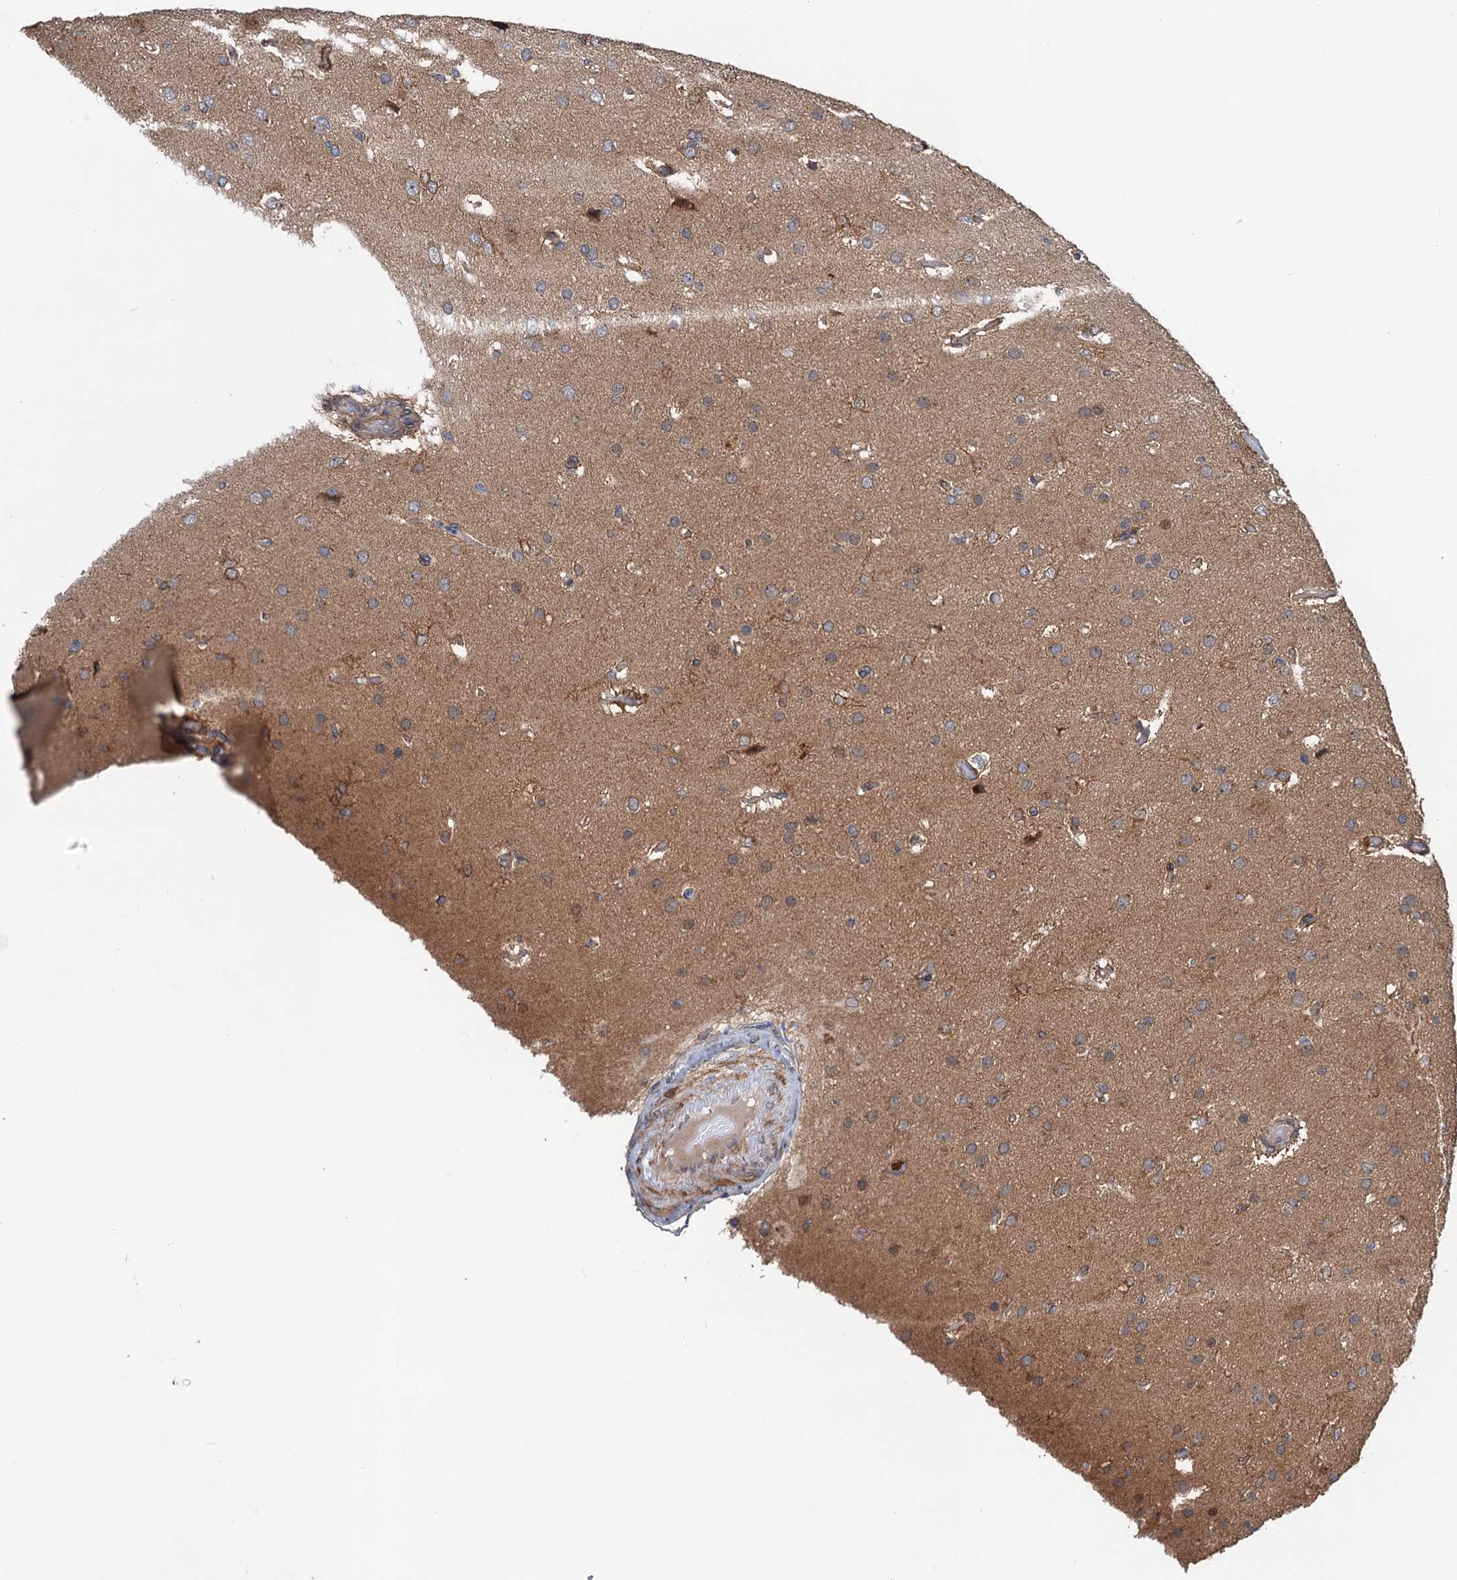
{"staining": {"intensity": "moderate", "quantity": "<25%", "location": "cytoplasmic/membranous"}, "tissue": "glioma", "cell_type": "Tumor cells", "image_type": "cancer", "snomed": [{"axis": "morphology", "description": "Glioma, malignant, High grade"}, {"axis": "topography", "description": "Brain"}], "caption": "Glioma stained with DAB (3,3'-diaminobenzidine) immunohistochemistry demonstrates low levels of moderate cytoplasmic/membranous positivity in about <25% of tumor cells.", "gene": "DYNC2I2", "patient": {"sex": "female", "age": 74}}